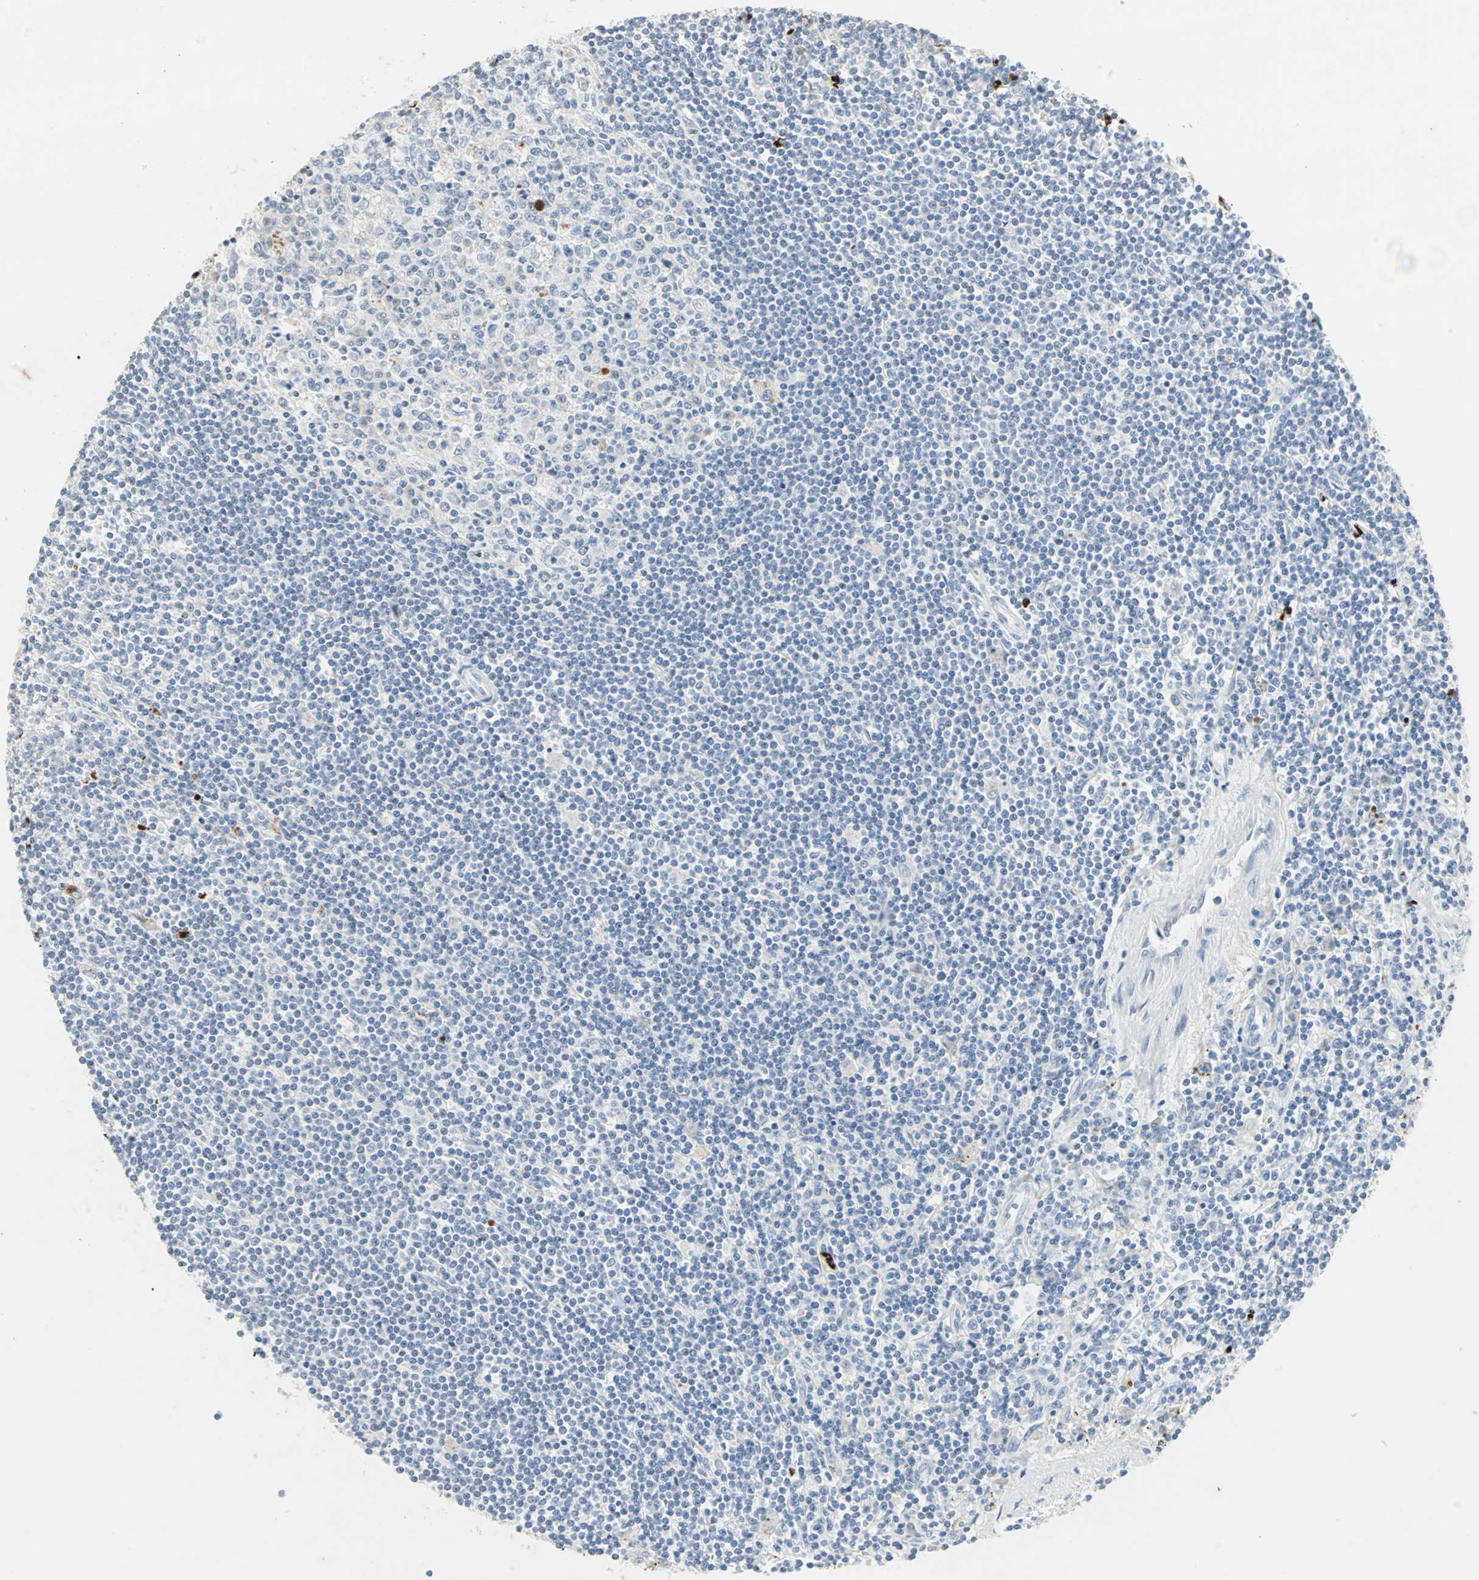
{"staining": {"intensity": "negative", "quantity": "none", "location": "none"}, "tissue": "lymphoma", "cell_type": "Tumor cells", "image_type": "cancer", "snomed": [{"axis": "morphology", "description": "Malignant lymphoma, non-Hodgkin's type, Low grade"}, {"axis": "topography", "description": "Spleen"}], "caption": "Tumor cells are negative for brown protein staining in lymphoma. Brightfield microscopy of immunohistochemistry stained with DAB (3,3'-diaminobenzidine) (brown) and hematoxylin (blue), captured at high magnification.", "gene": "CEACAM6", "patient": {"sex": "male", "age": 76}}